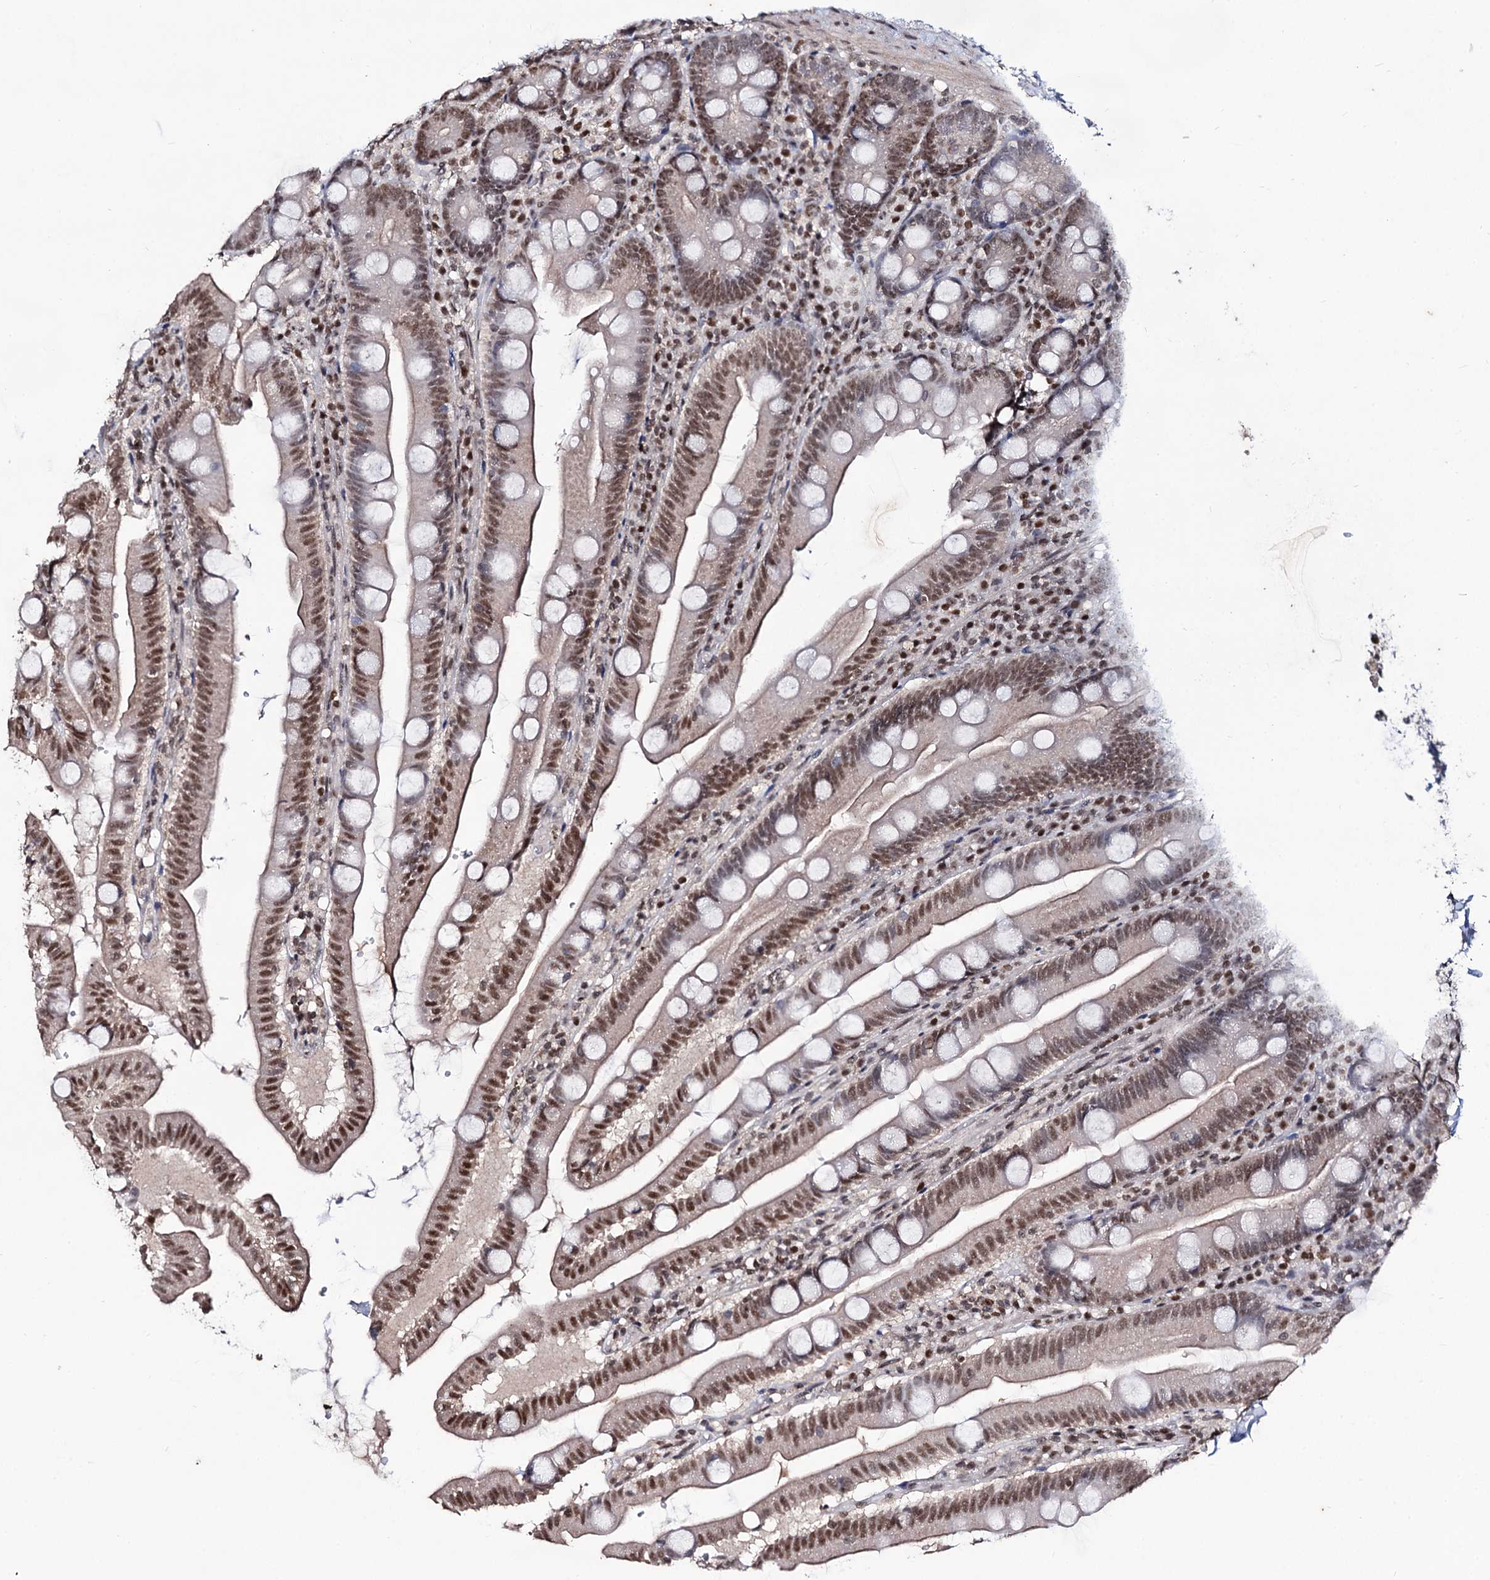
{"staining": {"intensity": "moderate", "quantity": "25%-75%", "location": "nuclear"}, "tissue": "small intestine", "cell_type": "Glandular cells", "image_type": "normal", "snomed": [{"axis": "morphology", "description": "Normal tissue, NOS"}, {"axis": "topography", "description": "Small intestine"}], "caption": "An immunohistochemistry (IHC) micrograph of normal tissue is shown. Protein staining in brown labels moderate nuclear positivity in small intestine within glandular cells. (Stains: DAB in brown, nuclei in blue, Microscopy: brightfield microscopy at high magnification).", "gene": "SMCHD1", "patient": {"sex": "female", "age": 68}}